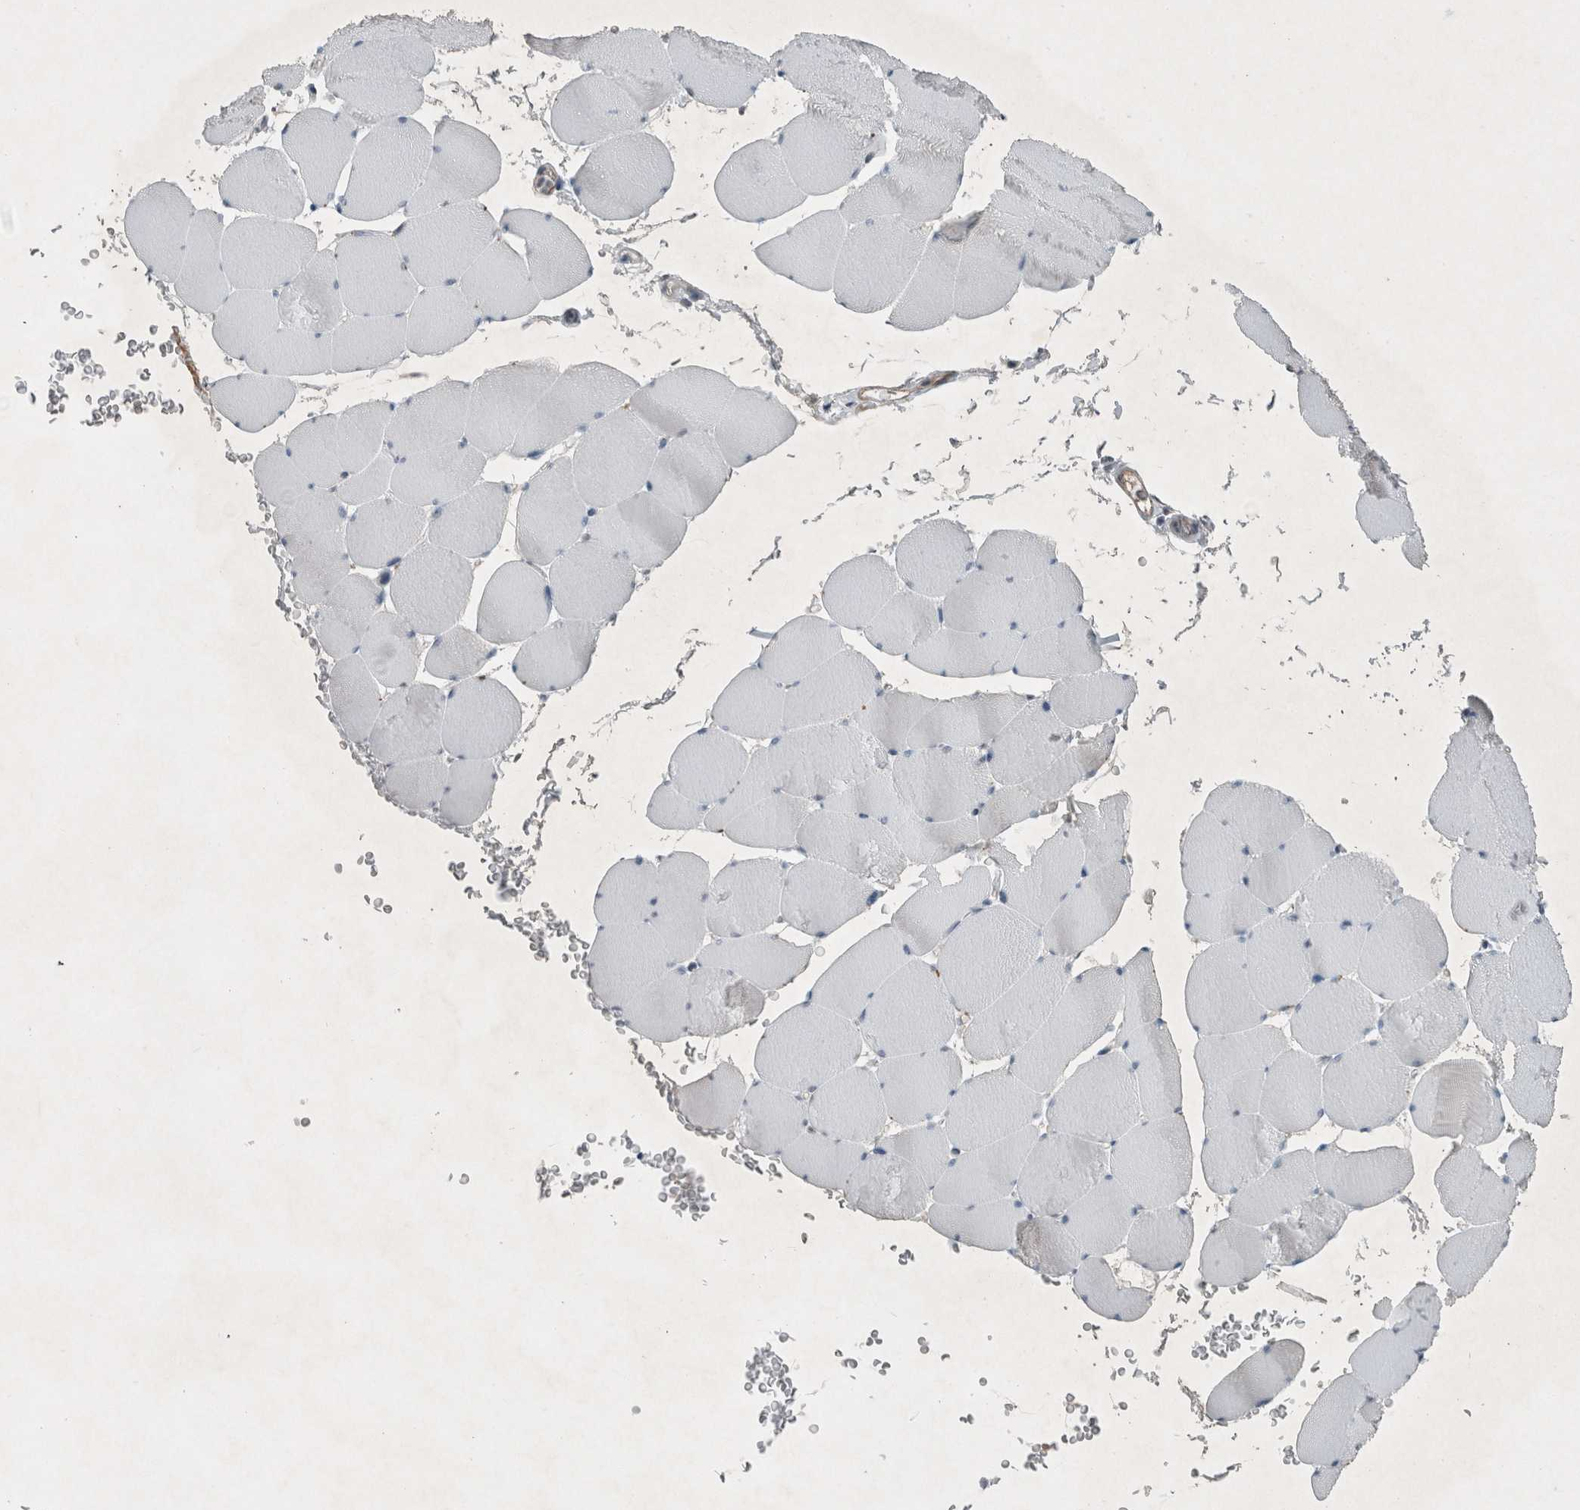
{"staining": {"intensity": "negative", "quantity": "none", "location": "none"}, "tissue": "skeletal muscle", "cell_type": "Myocytes", "image_type": "normal", "snomed": [{"axis": "morphology", "description": "Normal tissue, NOS"}, {"axis": "topography", "description": "Skeletal muscle"}], "caption": "A micrograph of skeletal muscle stained for a protein displays no brown staining in myocytes.", "gene": "ENSG00000285245", "patient": {"sex": "male", "age": 62}}